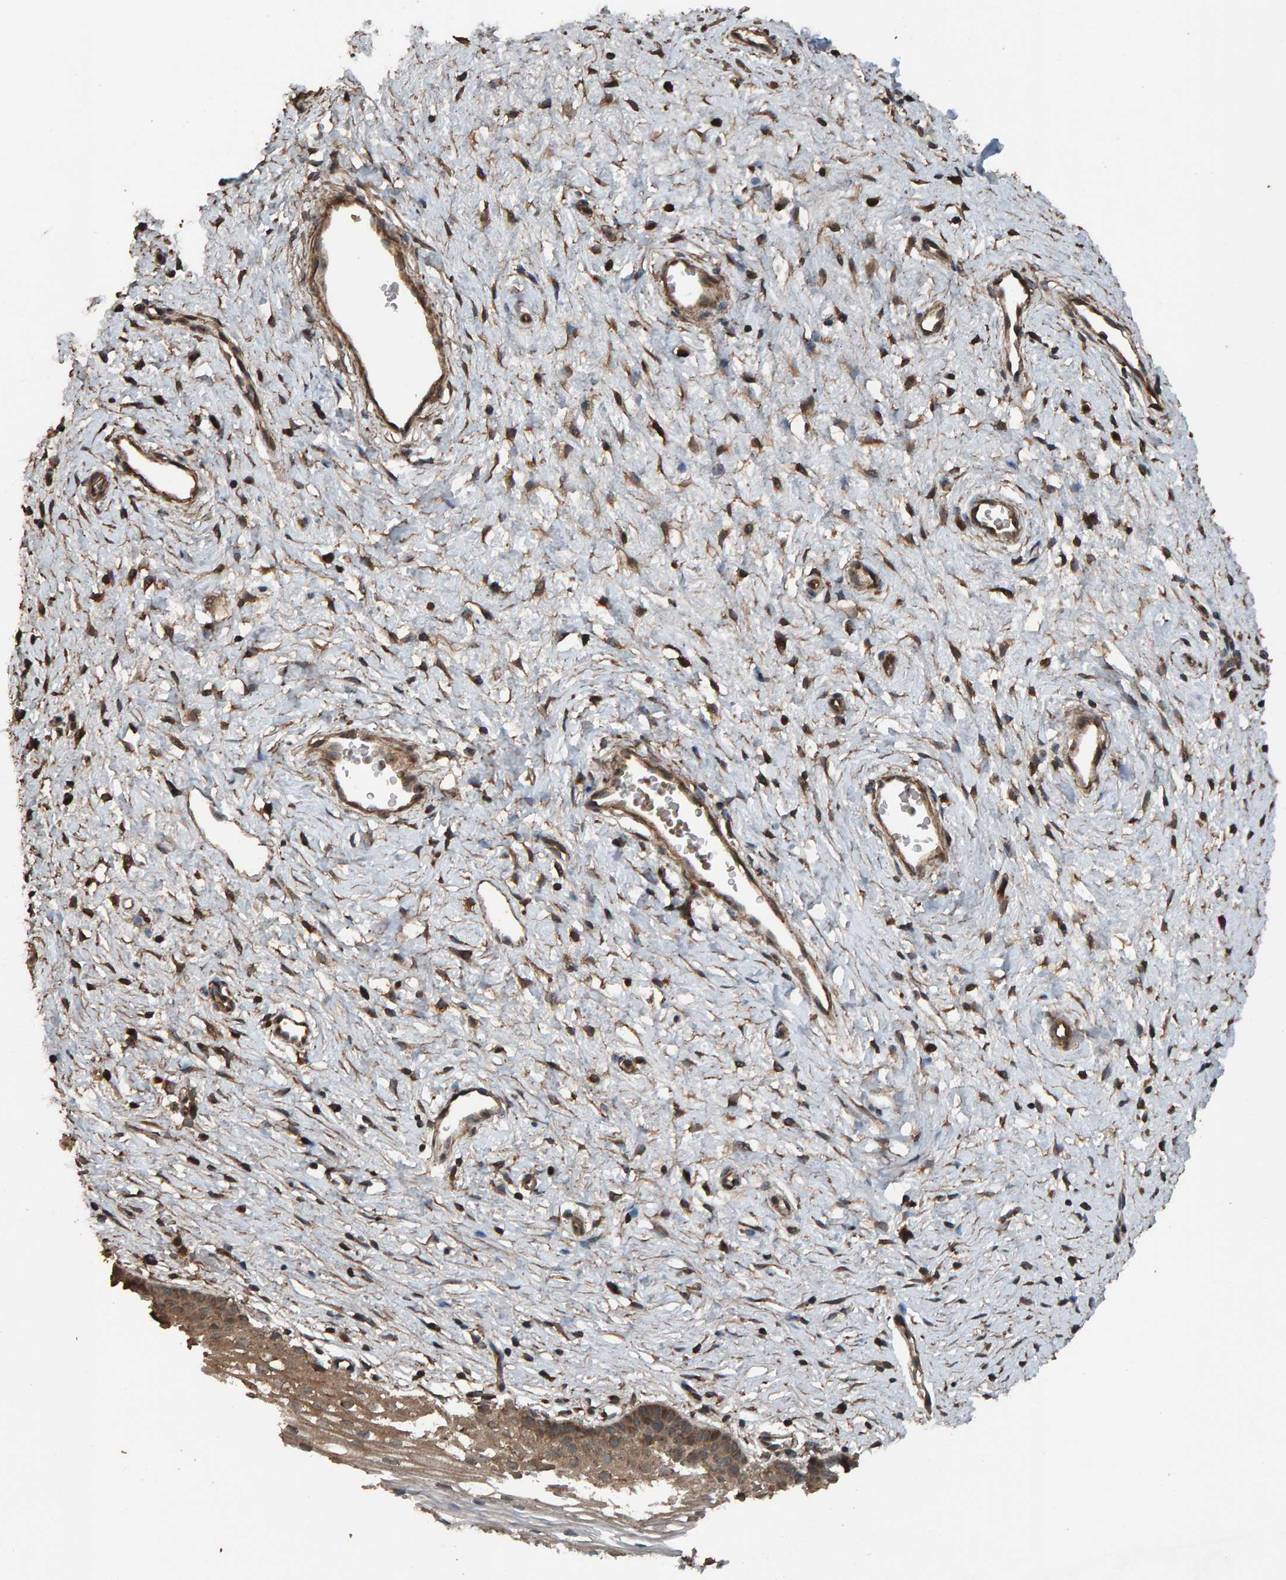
{"staining": {"intensity": "moderate", "quantity": "25%-75%", "location": "cytoplasmic/membranous"}, "tissue": "cervix", "cell_type": "Glandular cells", "image_type": "normal", "snomed": [{"axis": "morphology", "description": "Normal tissue, NOS"}, {"axis": "topography", "description": "Cervix"}], "caption": "Immunohistochemical staining of benign cervix reveals moderate cytoplasmic/membranous protein expression in about 25%-75% of glandular cells. The staining was performed using DAB (3,3'-diaminobenzidine), with brown indicating positive protein expression. Nuclei are stained blue with hematoxylin.", "gene": "DUS1L", "patient": {"sex": "female", "age": 27}}